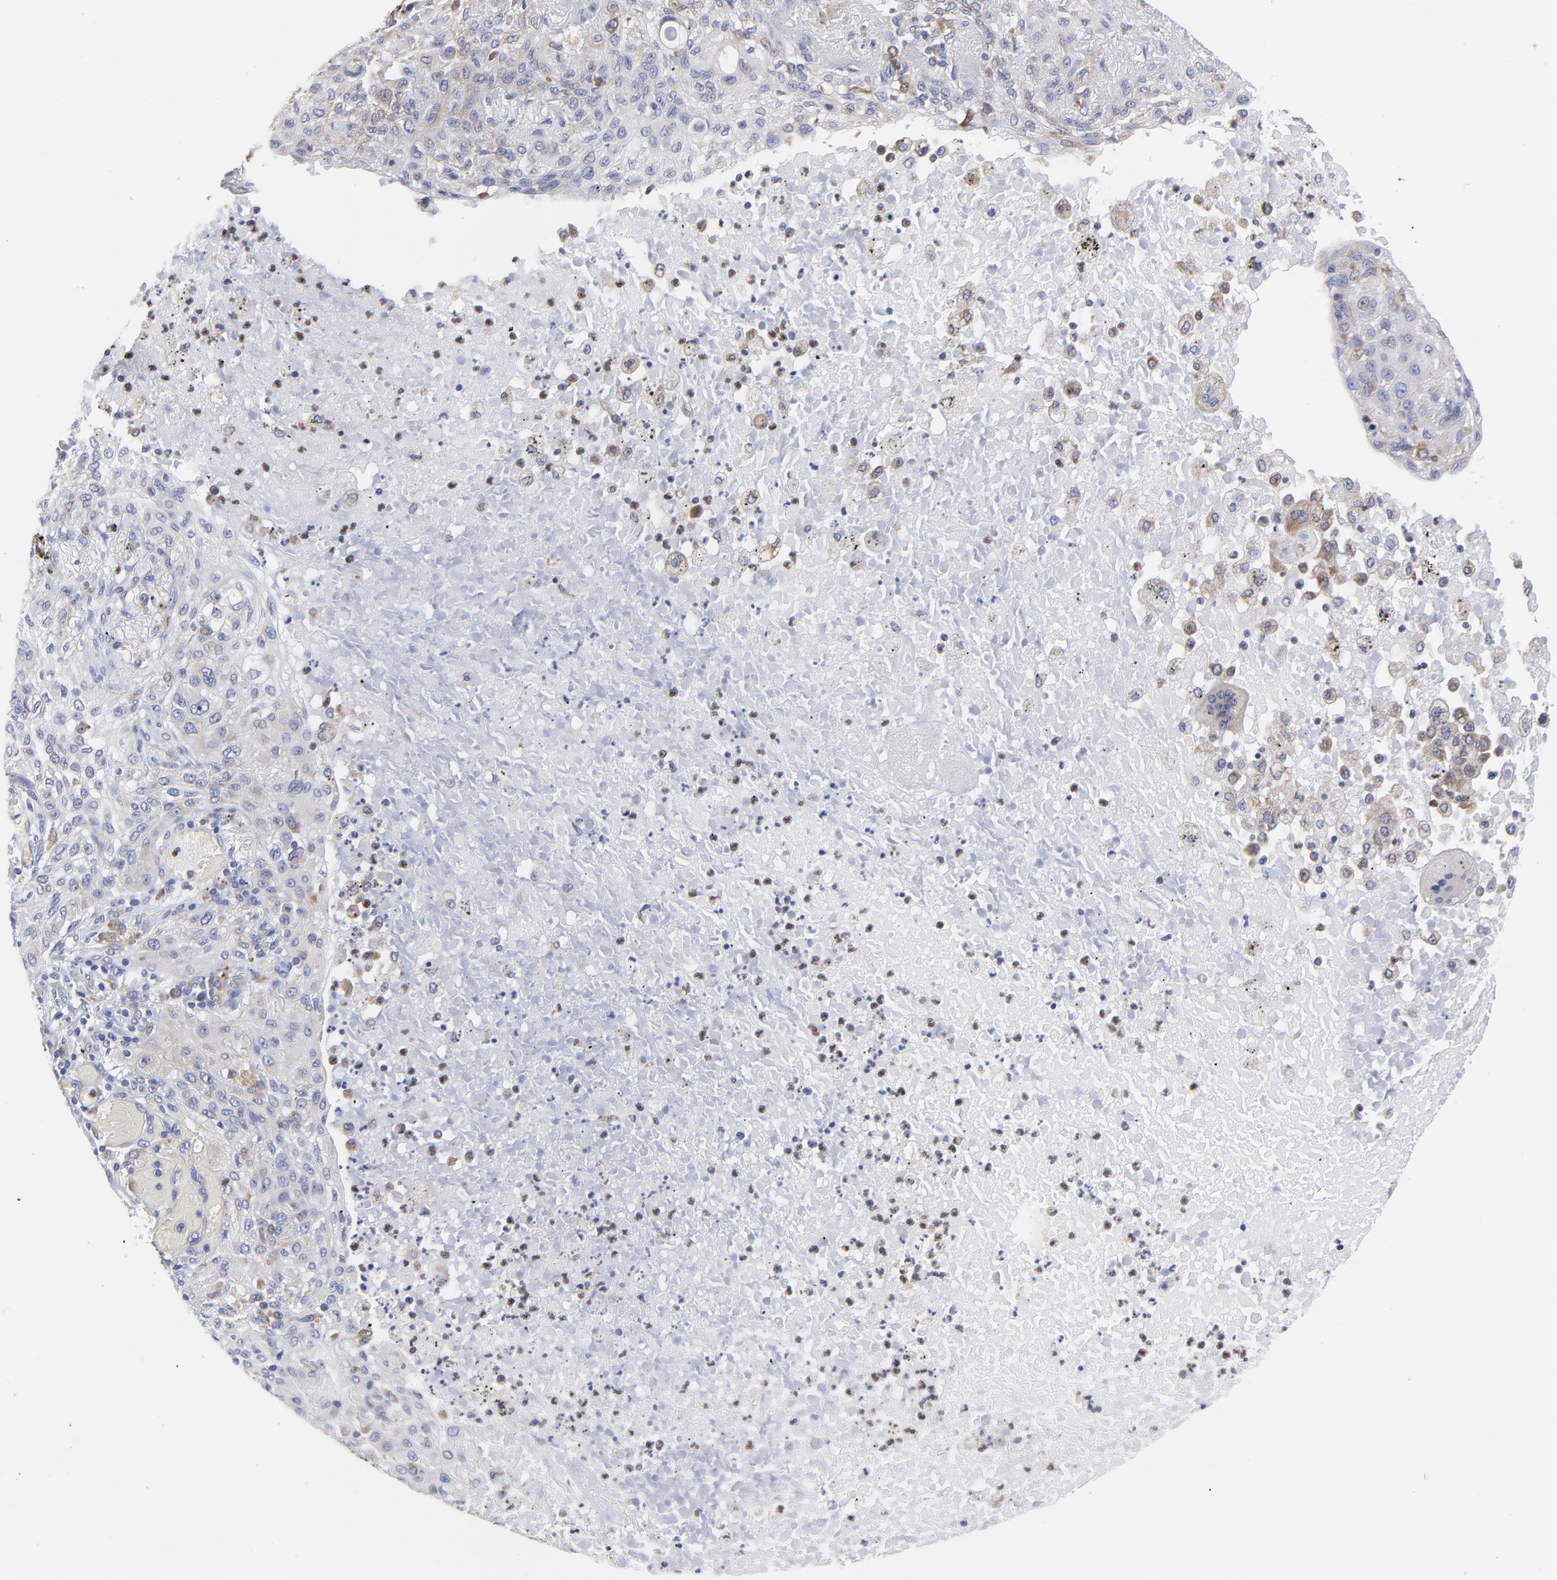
{"staining": {"intensity": "weak", "quantity": "25%-75%", "location": "cytoplasmic/membranous"}, "tissue": "lung cancer", "cell_type": "Tumor cells", "image_type": "cancer", "snomed": [{"axis": "morphology", "description": "Squamous cell carcinoma, NOS"}, {"axis": "topography", "description": "Lung"}], "caption": "There is low levels of weak cytoplasmic/membranous expression in tumor cells of squamous cell carcinoma (lung), as demonstrated by immunohistochemical staining (brown color).", "gene": "MOSPD2", "patient": {"sex": "female", "age": 47}}